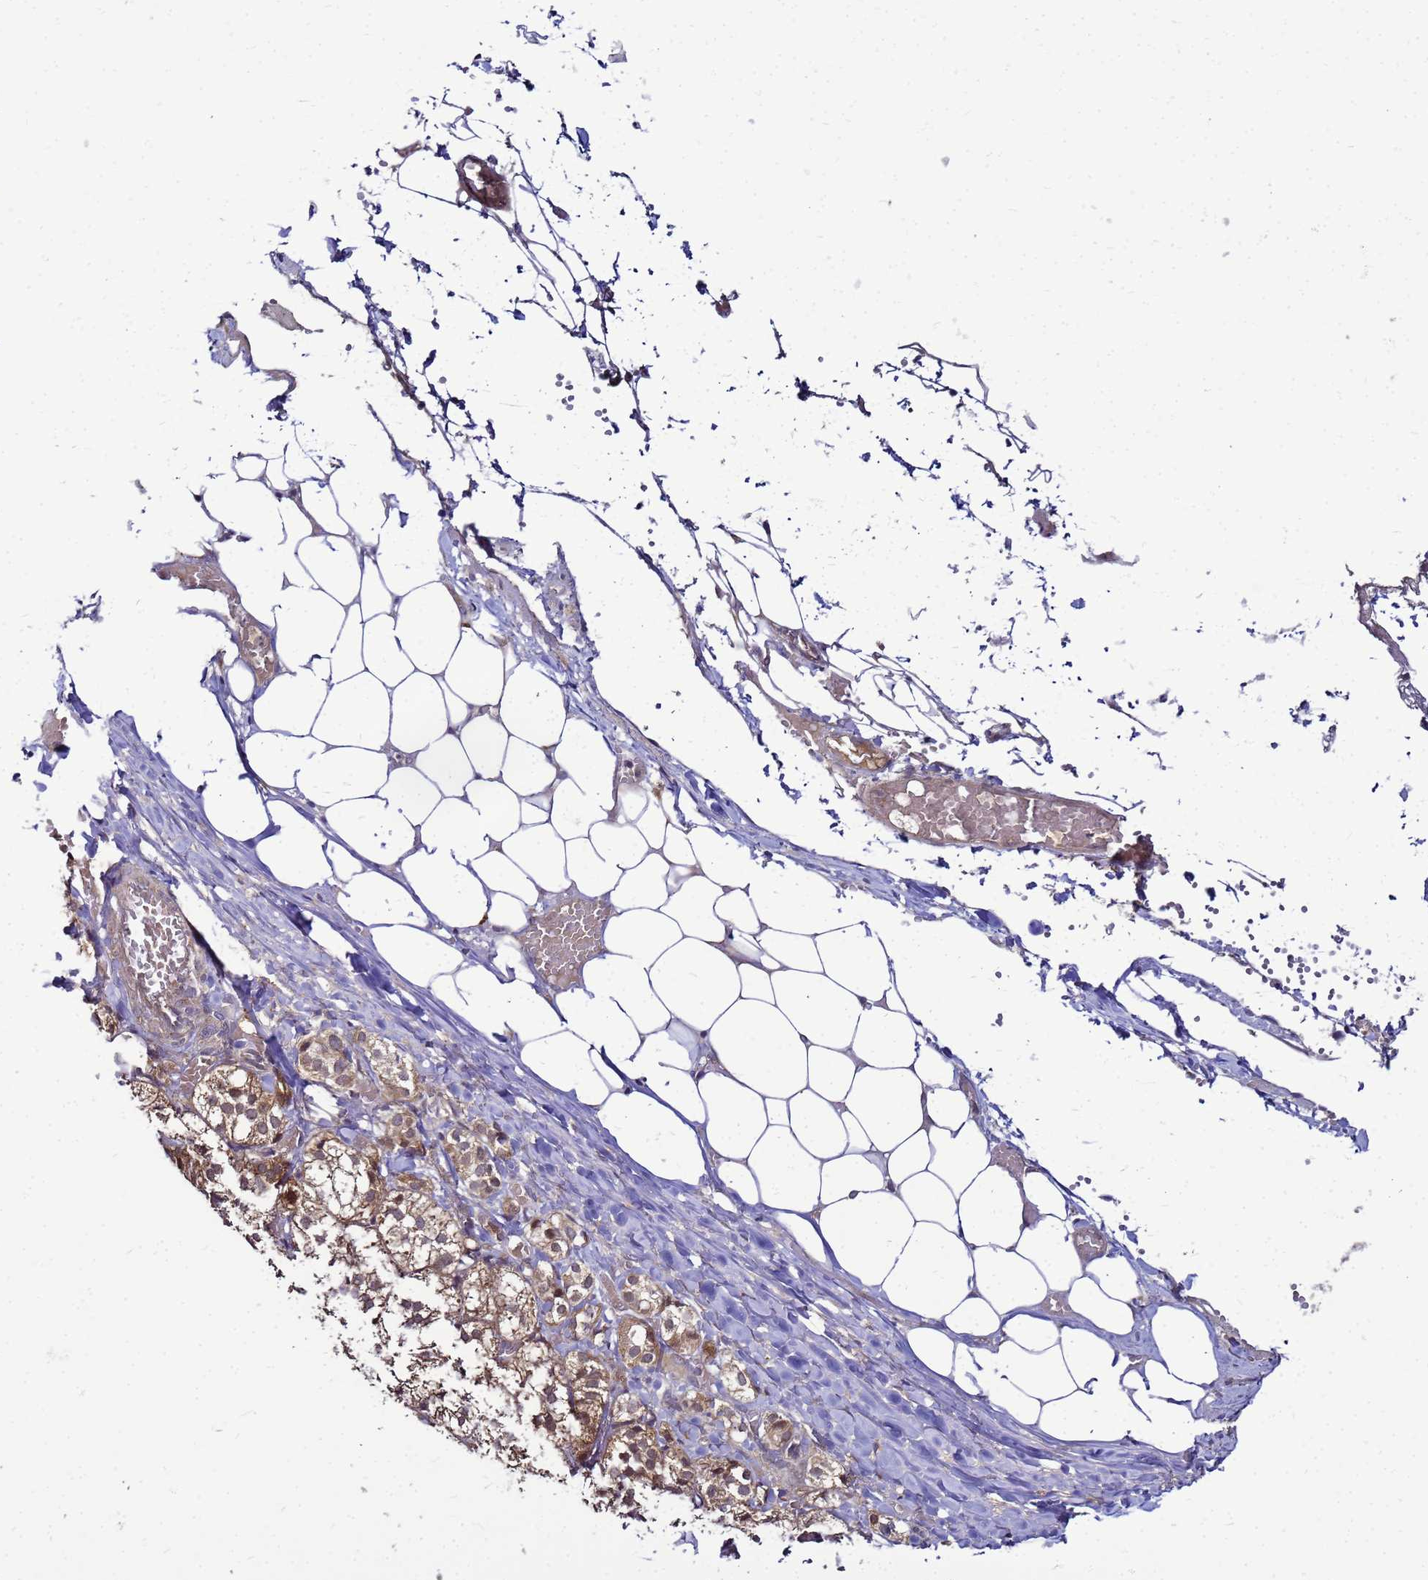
{"staining": {"intensity": "moderate", "quantity": "<25%", "location": "cytoplasmic/membranous"}, "tissue": "adrenal gland", "cell_type": "Glandular cells", "image_type": "normal", "snomed": [{"axis": "morphology", "description": "Normal tissue, NOS"}, {"axis": "topography", "description": "Adrenal gland"}], "caption": "Immunohistochemical staining of normal human adrenal gland shows moderate cytoplasmic/membranous protein positivity in about <25% of glandular cells.", "gene": "SAT1", "patient": {"sex": "female", "age": 61}}